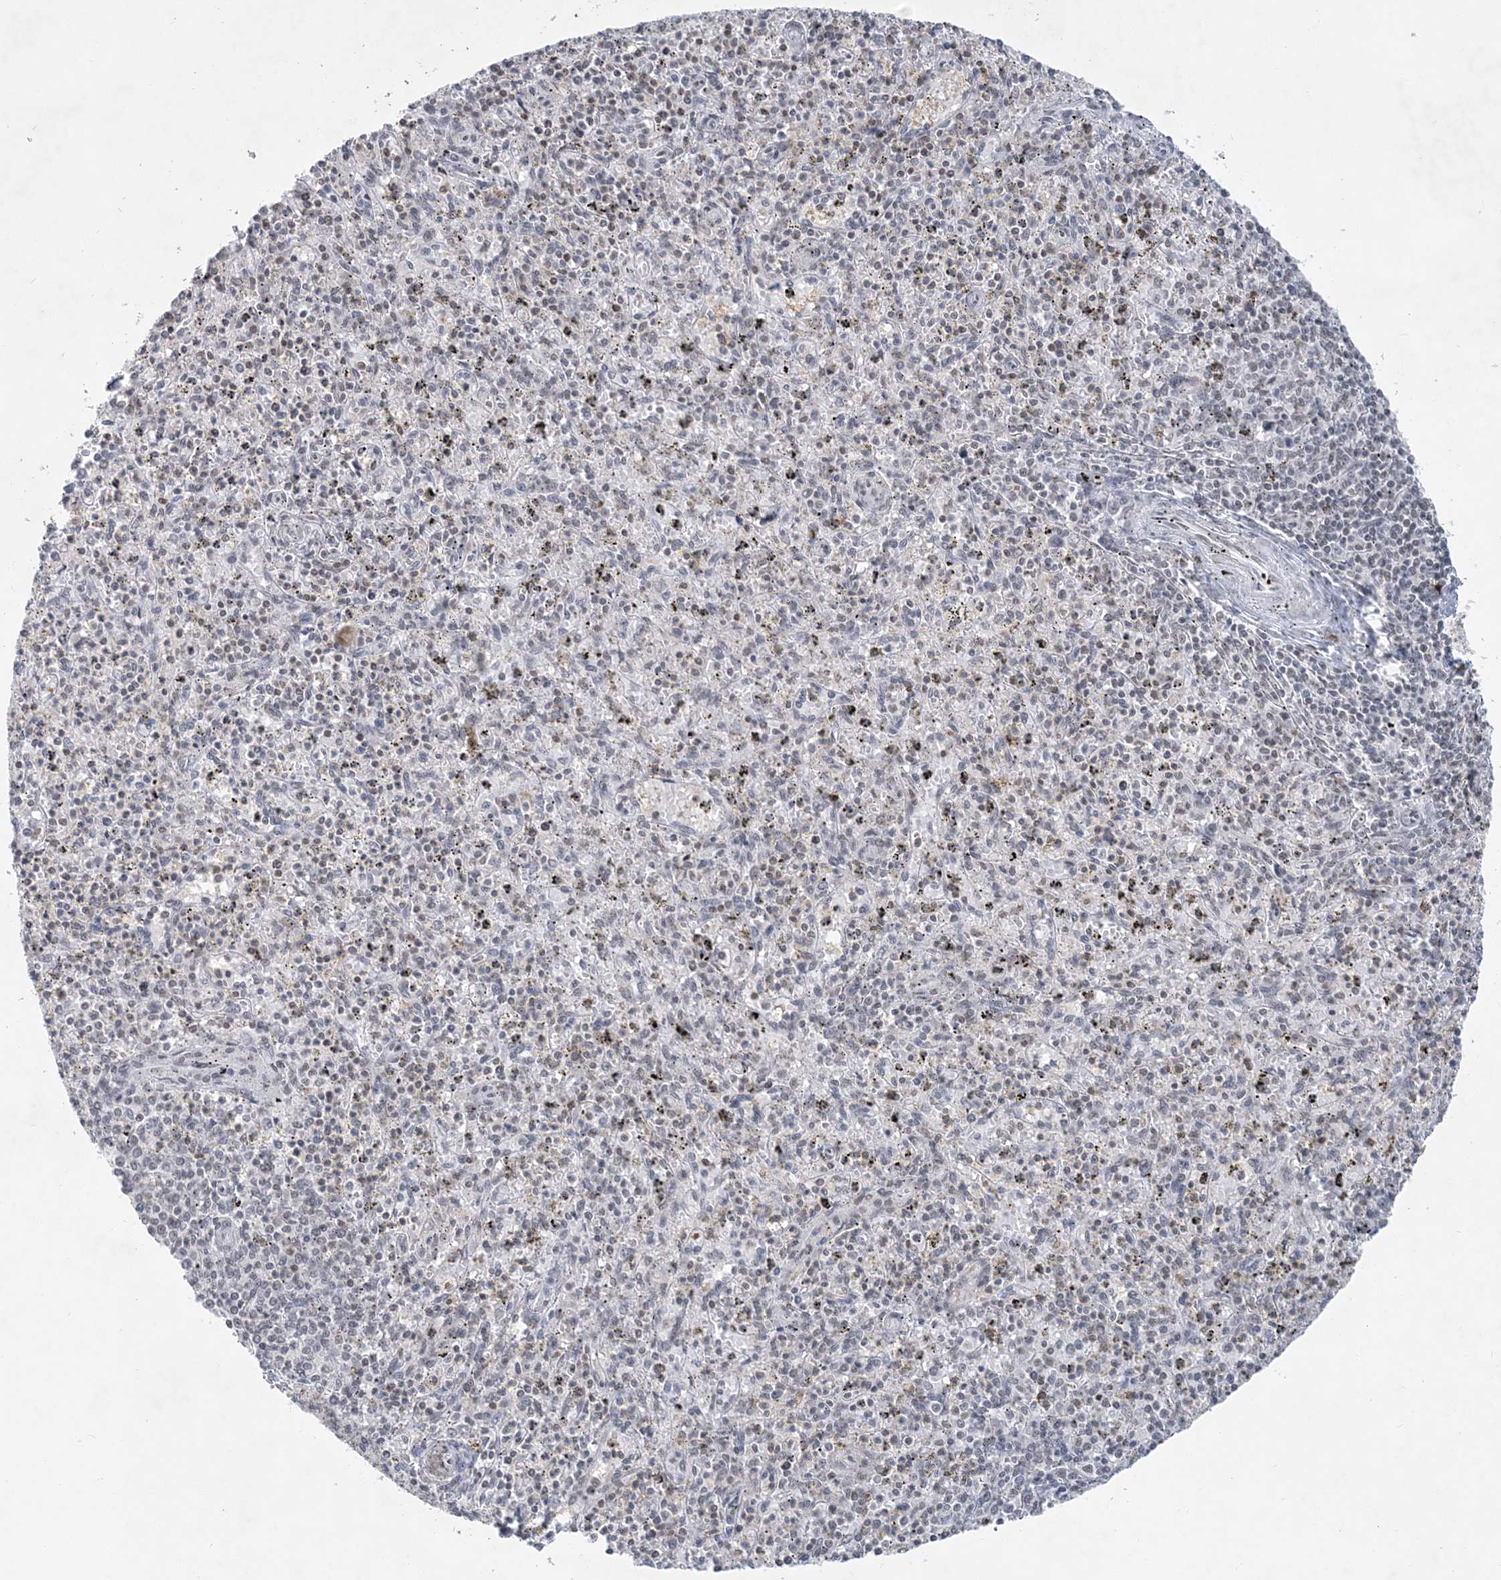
{"staining": {"intensity": "weak", "quantity": "<25%", "location": "nuclear"}, "tissue": "spleen", "cell_type": "Cells in red pulp", "image_type": "normal", "snomed": [{"axis": "morphology", "description": "Normal tissue, NOS"}, {"axis": "topography", "description": "Spleen"}], "caption": "The micrograph displays no staining of cells in red pulp in normal spleen.", "gene": "KMT2D", "patient": {"sex": "male", "age": 72}}